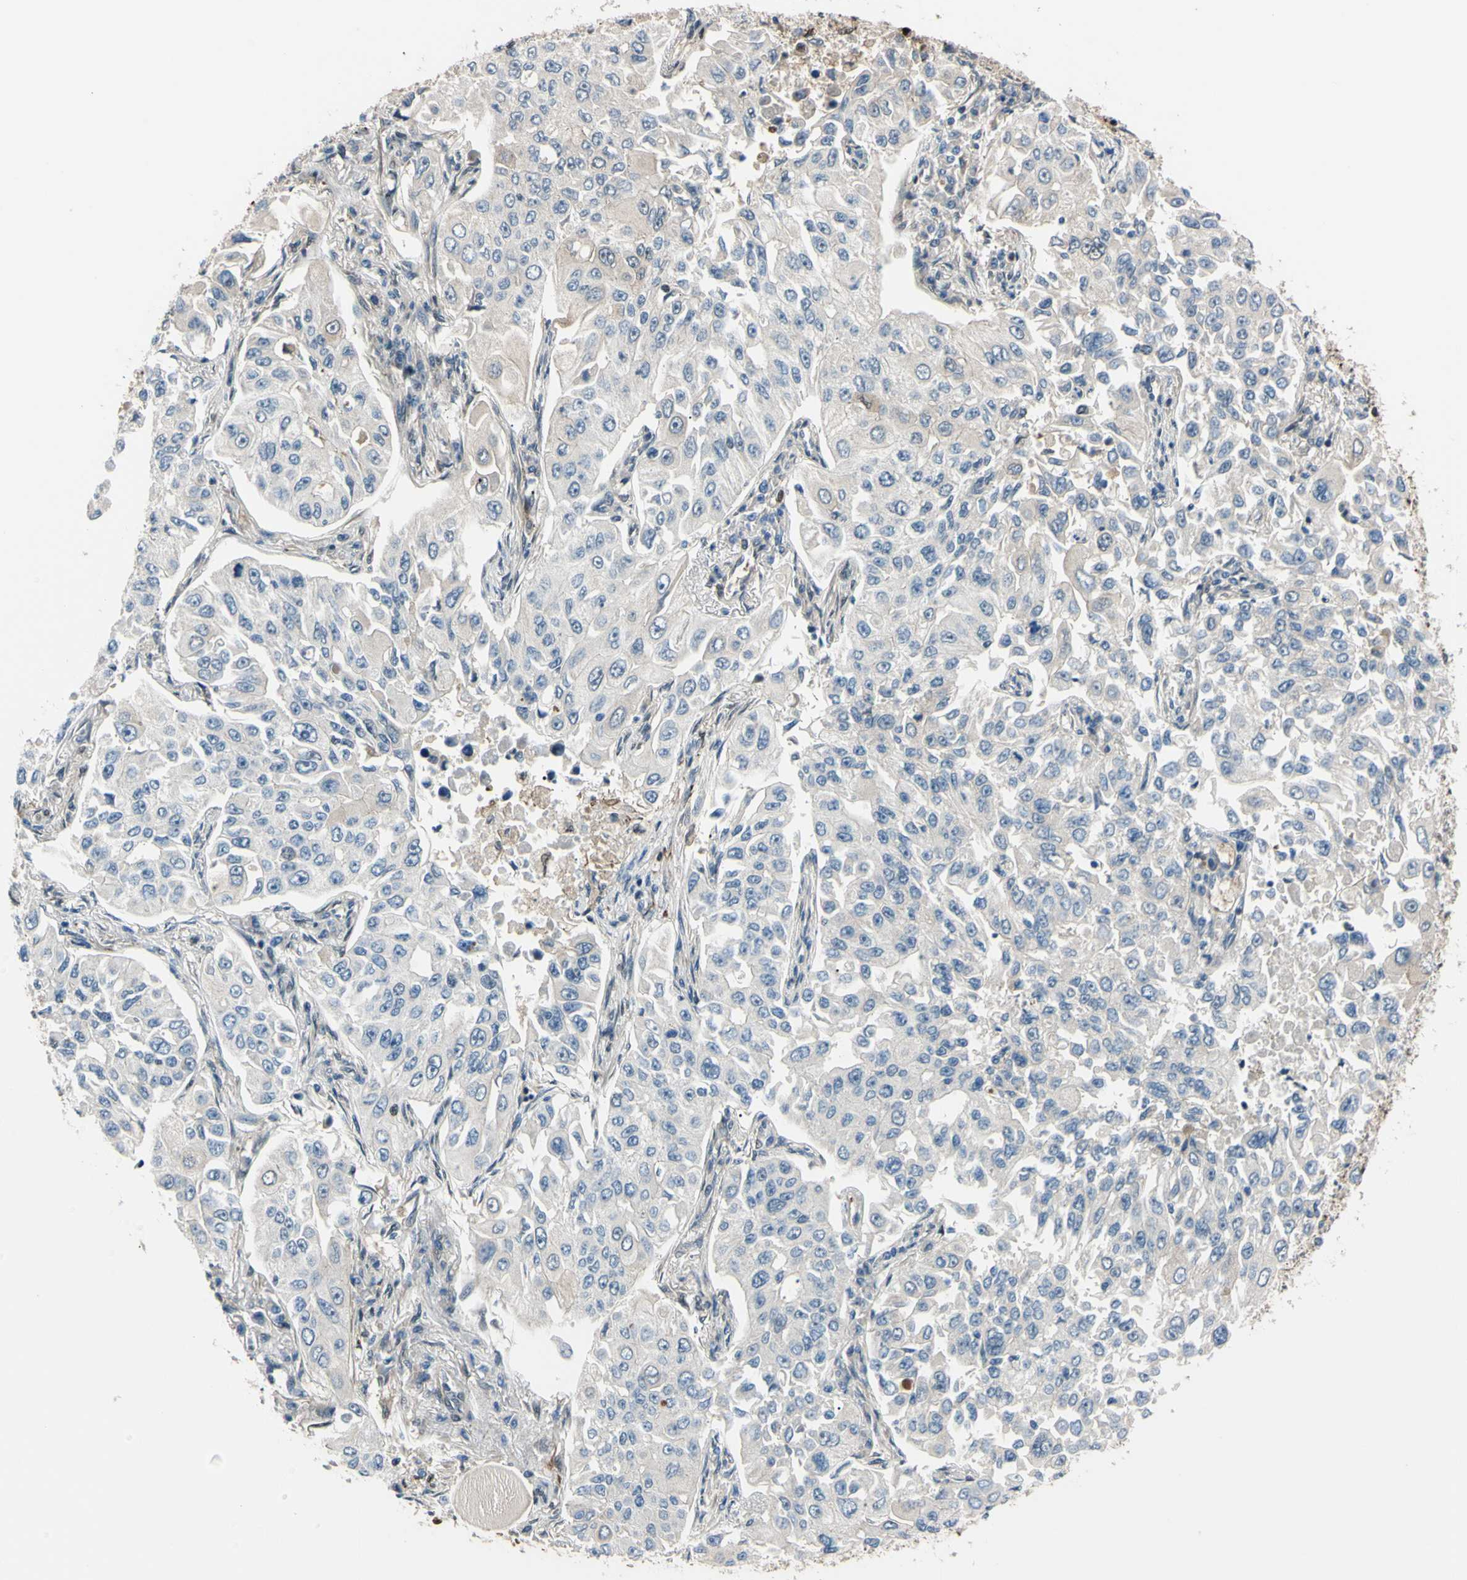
{"staining": {"intensity": "weak", "quantity": "25%-75%", "location": "cytoplasmic/membranous"}, "tissue": "lung cancer", "cell_type": "Tumor cells", "image_type": "cancer", "snomed": [{"axis": "morphology", "description": "Adenocarcinoma, NOS"}, {"axis": "topography", "description": "Lung"}], "caption": "There is low levels of weak cytoplasmic/membranous expression in tumor cells of lung adenocarcinoma, as demonstrated by immunohistochemical staining (brown color).", "gene": "THAP12", "patient": {"sex": "male", "age": 84}}